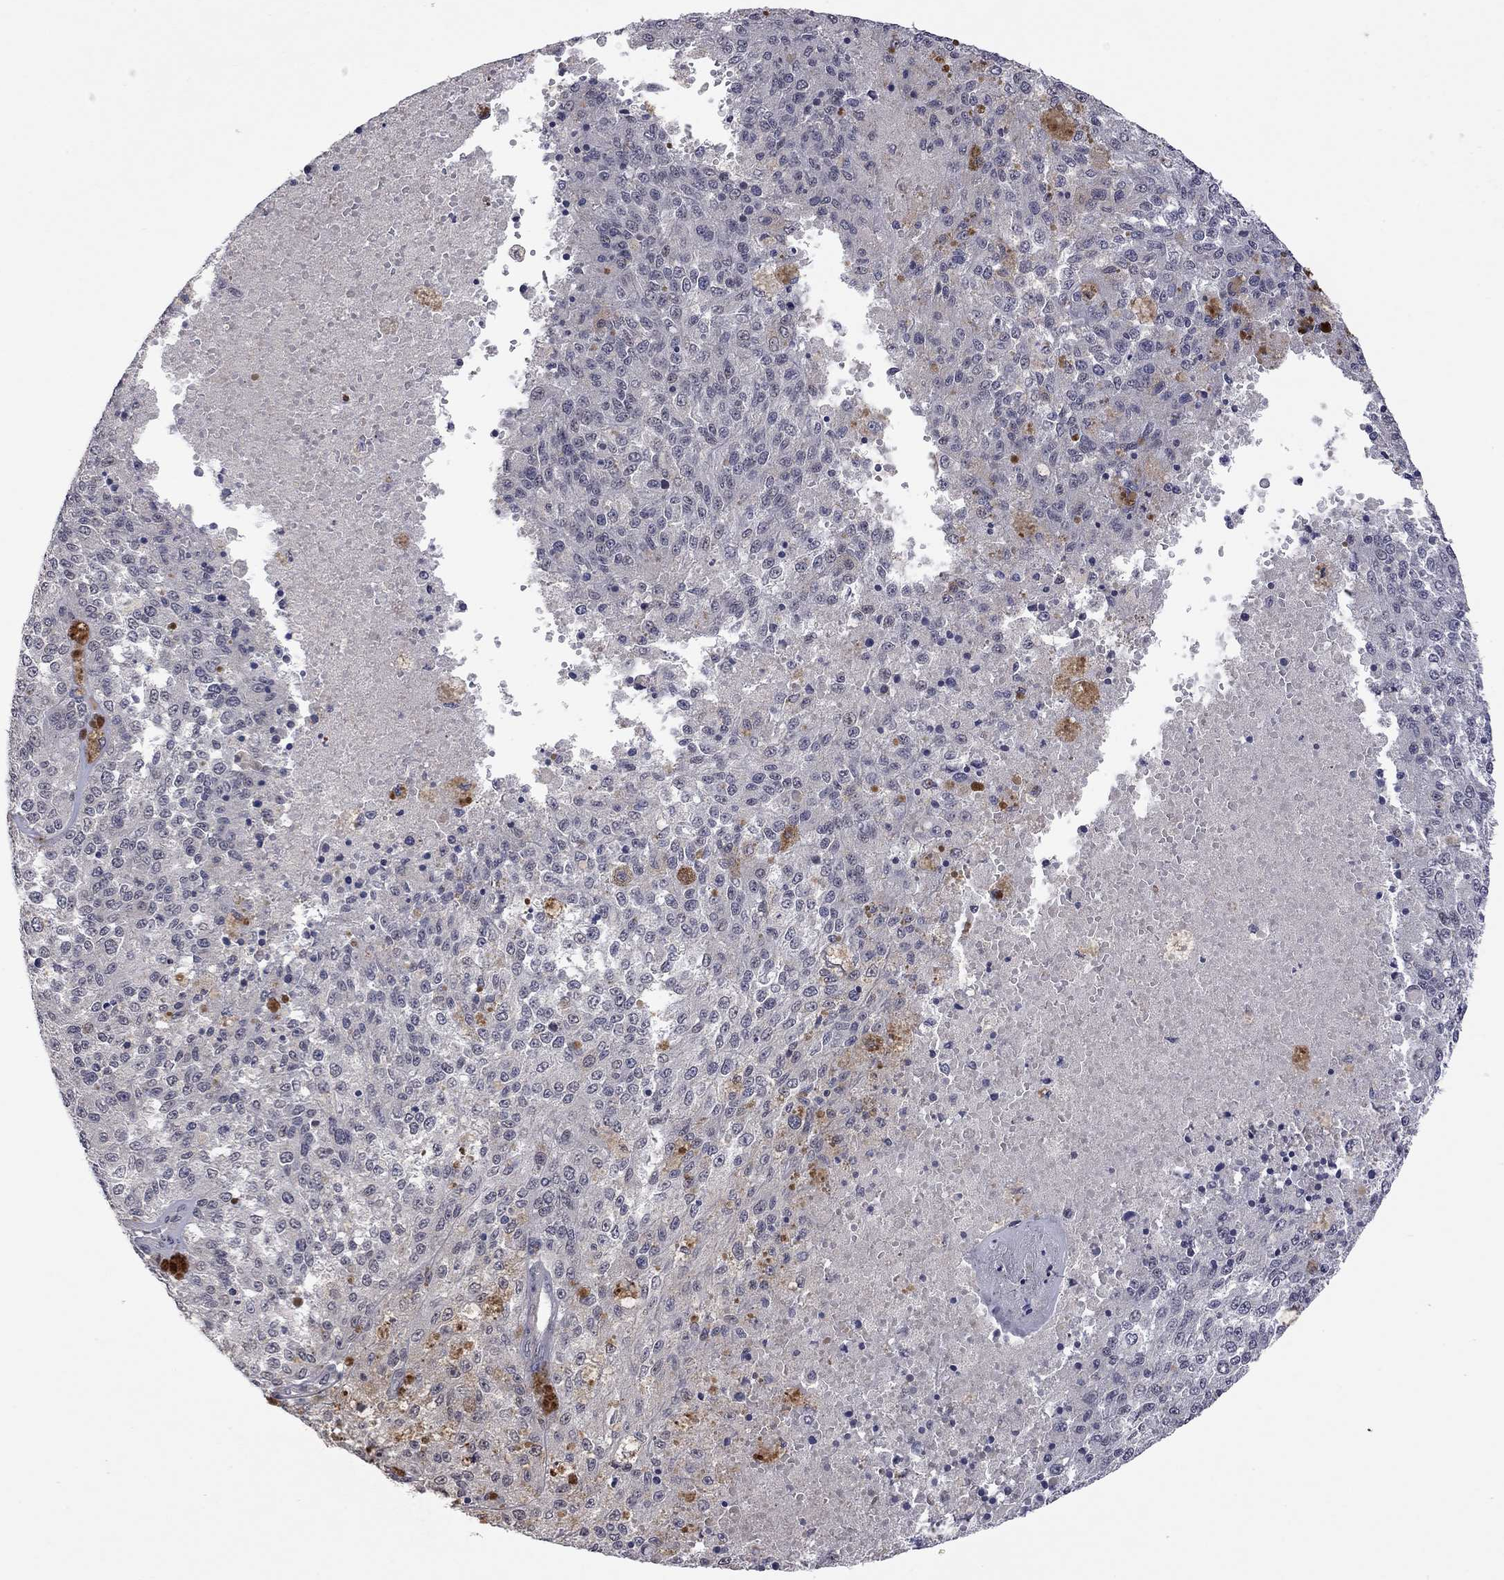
{"staining": {"intensity": "negative", "quantity": "none", "location": "none"}, "tissue": "melanoma", "cell_type": "Tumor cells", "image_type": "cancer", "snomed": [{"axis": "morphology", "description": "Malignant melanoma, Metastatic site"}, {"axis": "topography", "description": "Lymph node"}], "caption": "A micrograph of melanoma stained for a protein demonstrates no brown staining in tumor cells. Nuclei are stained in blue.", "gene": "FABP12", "patient": {"sex": "female", "age": 64}}